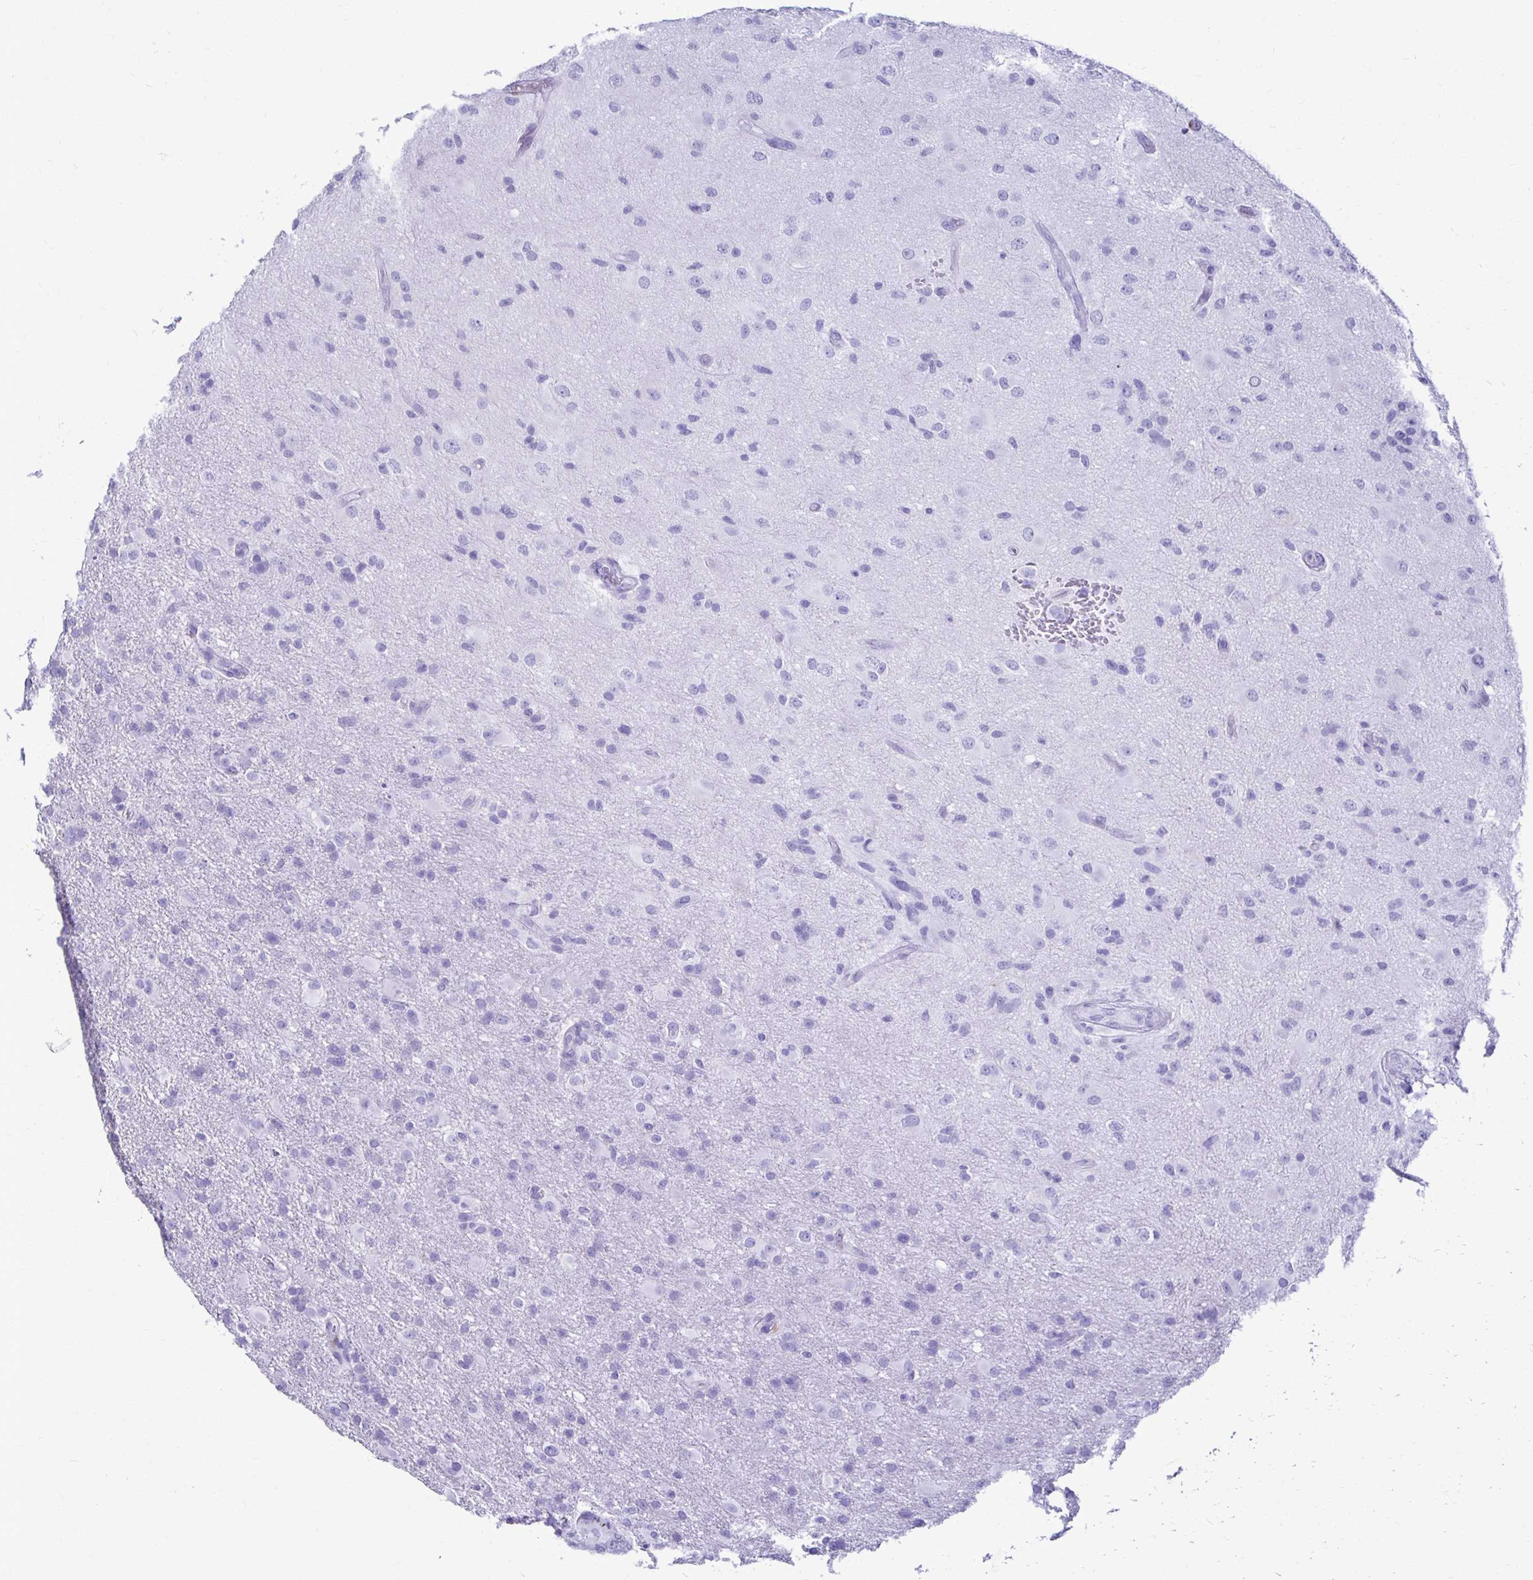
{"staining": {"intensity": "negative", "quantity": "none", "location": "none"}, "tissue": "glioma", "cell_type": "Tumor cells", "image_type": "cancer", "snomed": [{"axis": "morphology", "description": "Glioma, malignant, High grade"}, {"axis": "topography", "description": "Brain"}], "caption": "Tumor cells show no significant expression in malignant glioma (high-grade).", "gene": "CST5", "patient": {"sex": "male", "age": 53}}